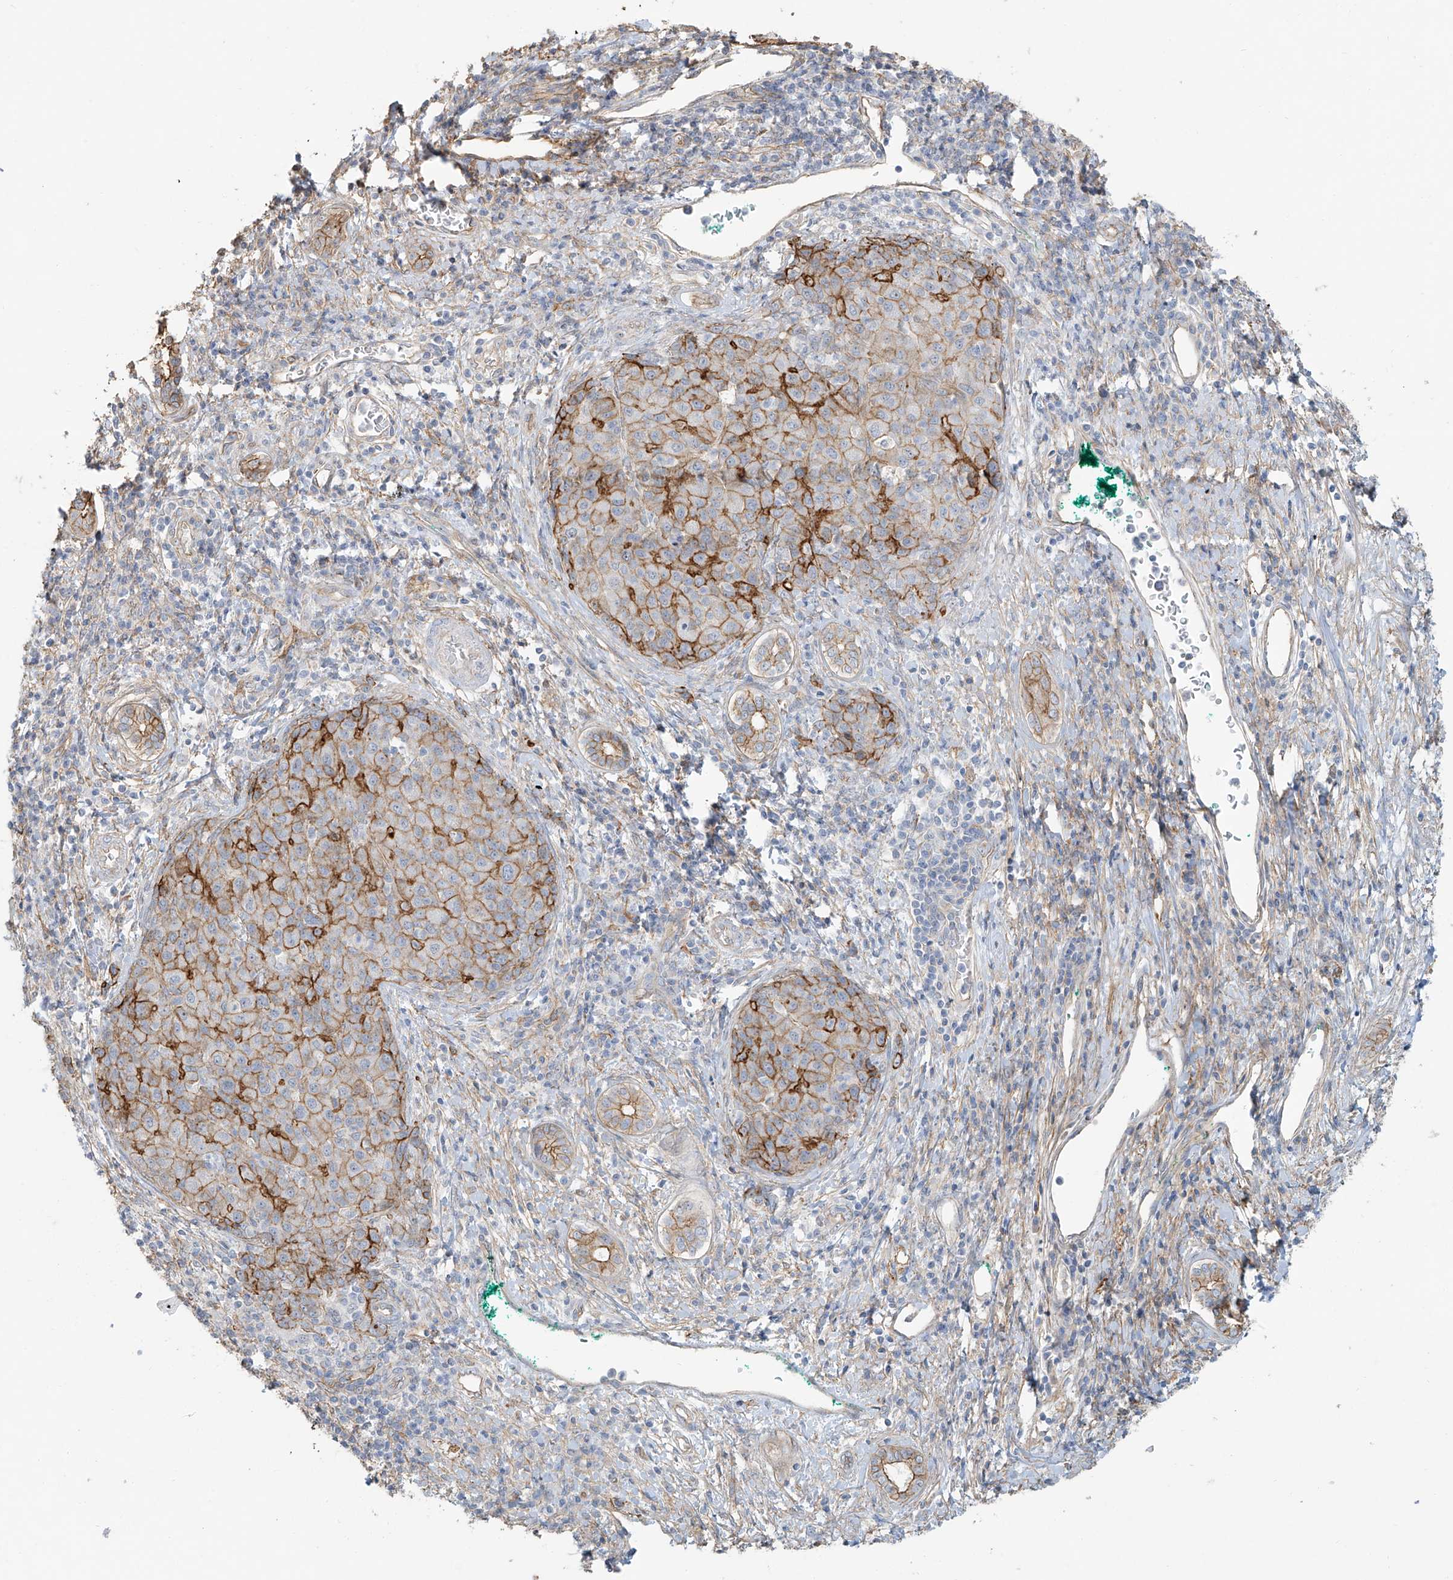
{"staining": {"intensity": "moderate", "quantity": ">75%", "location": "cytoplasmic/membranous"}, "tissue": "liver cancer", "cell_type": "Tumor cells", "image_type": "cancer", "snomed": [{"axis": "morphology", "description": "Carcinoma, Hepatocellular, NOS"}, {"axis": "topography", "description": "Liver"}], "caption": "A brown stain shows moderate cytoplasmic/membranous expression of a protein in liver hepatocellular carcinoma tumor cells. (brown staining indicates protein expression, while blue staining denotes nuclei).", "gene": "TUBE1", "patient": {"sex": "male", "age": 65}}